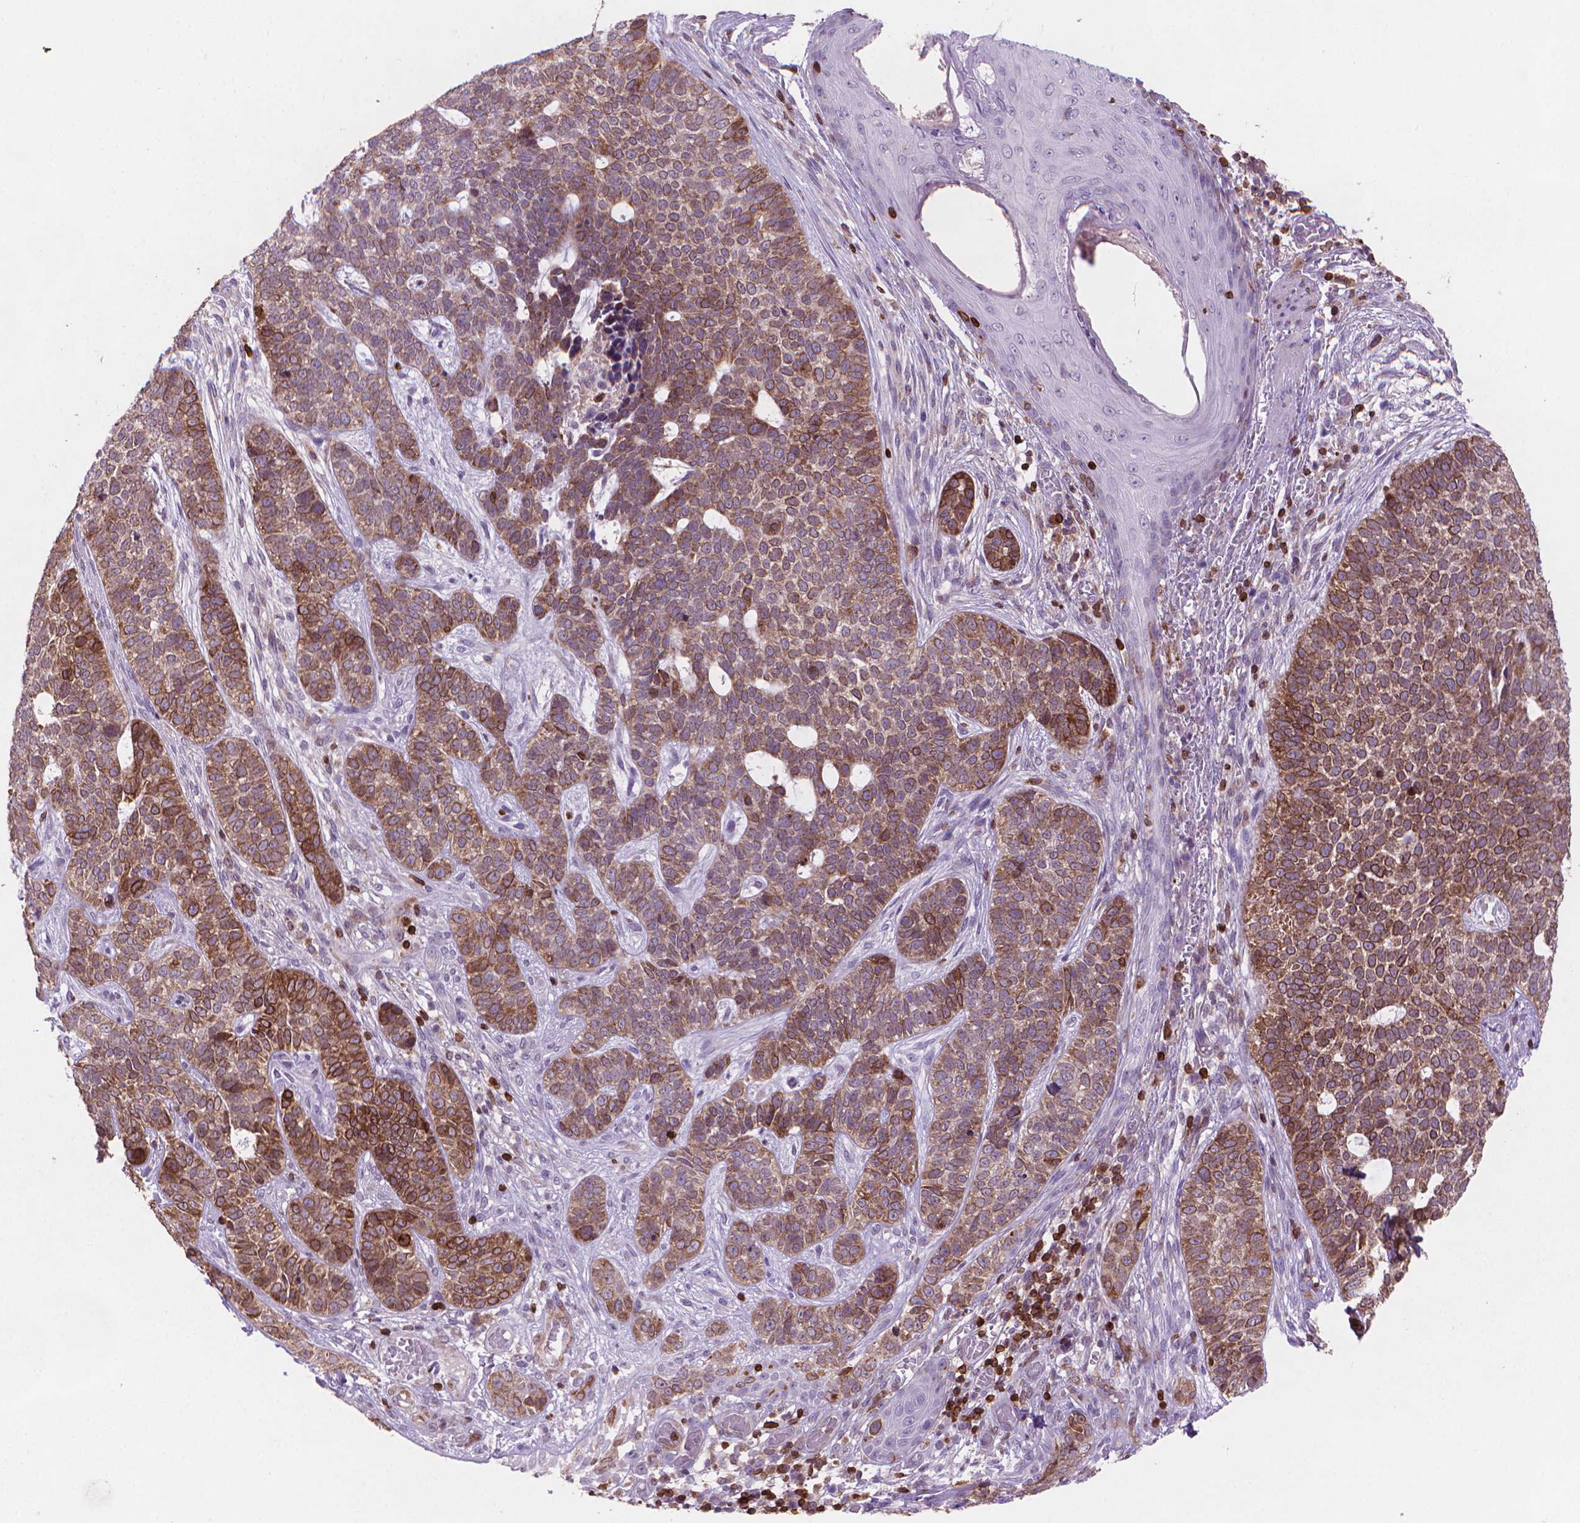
{"staining": {"intensity": "moderate", "quantity": ">75%", "location": "cytoplasmic/membranous"}, "tissue": "skin cancer", "cell_type": "Tumor cells", "image_type": "cancer", "snomed": [{"axis": "morphology", "description": "Basal cell carcinoma"}, {"axis": "topography", "description": "Skin"}], "caption": "Approximately >75% of tumor cells in basal cell carcinoma (skin) demonstrate moderate cytoplasmic/membranous protein expression as visualized by brown immunohistochemical staining.", "gene": "BCL2", "patient": {"sex": "female", "age": 69}}